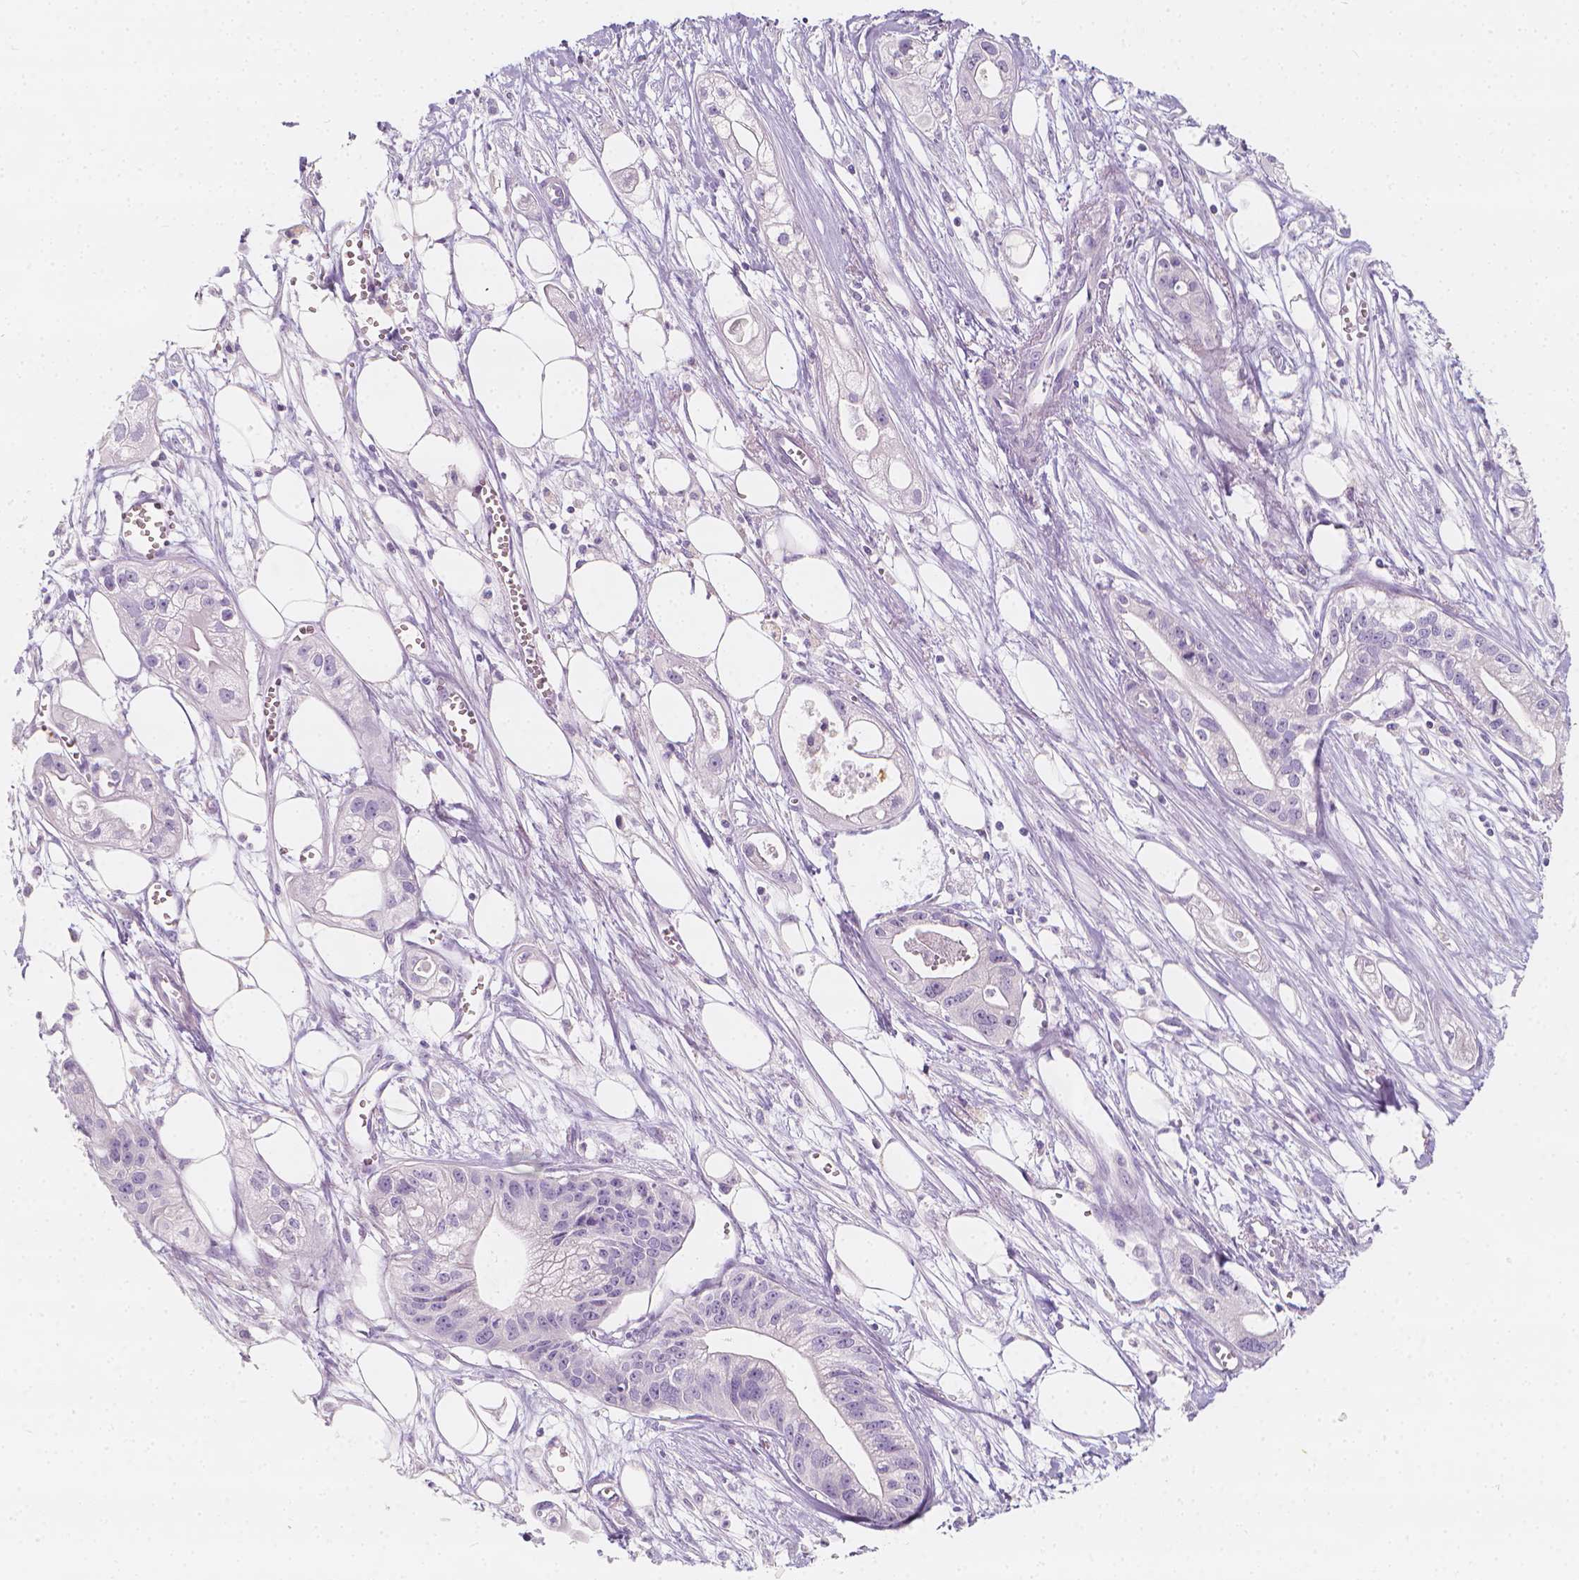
{"staining": {"intensity": "negative", "quantity": "none", "location": "none"}, "tissue": "pancreatic cancer", "cell_type": "Tumor cells", "image_type": "cancer", "snomed": [{"axis": "morphology", "description": "Adenocarcinoma, NOS"}, {"axis": "topography", "description": "Pancreas"}], "caption": "DAB immunohistochemical staining of pancreatic adenocarcinoma exhibits no significant expression in tumor cells.", "gene": "RBFOX1", "patient": {"sex": "male", "age": 70}}